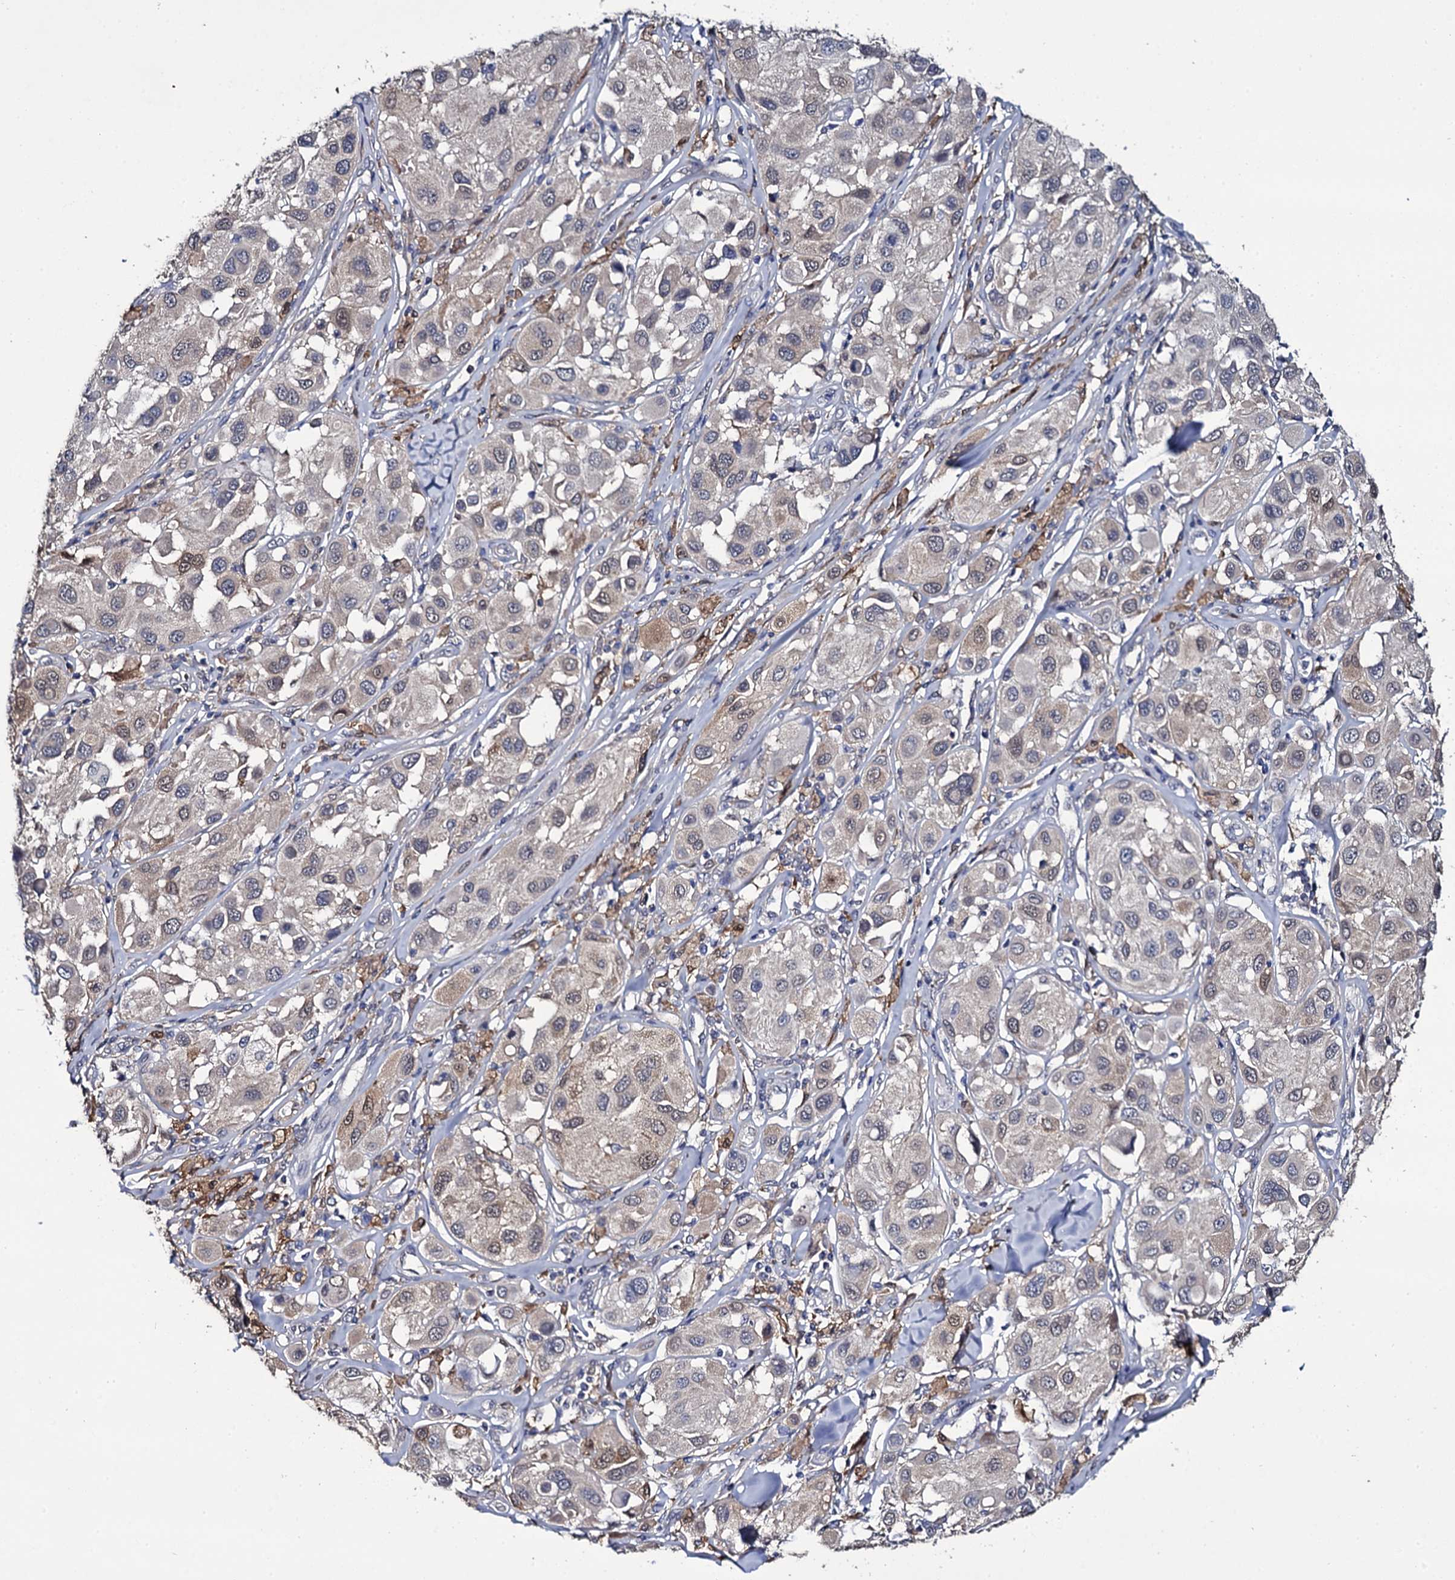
{"staining": {"intensity": "weak", "quantity": "<25%", "location": "cytoplasmic/membranous,nuclear"}, "tissue": "melanoma", "cell_type": "Tumor cells", "image_type": "cancer", "snomed": [{"axis": "morphology", "description": "Malignant melanoma, Metastatic site"}, {"axis": "topography", "description": "Skin"}], "caption": "IHC histopathology image of neoplastic tissue: human melanoma stained with DAB shows no significant protein staining in tumor cells.", "gene": "CRYL1", "patient": {"sex": "male", "age": 41}}